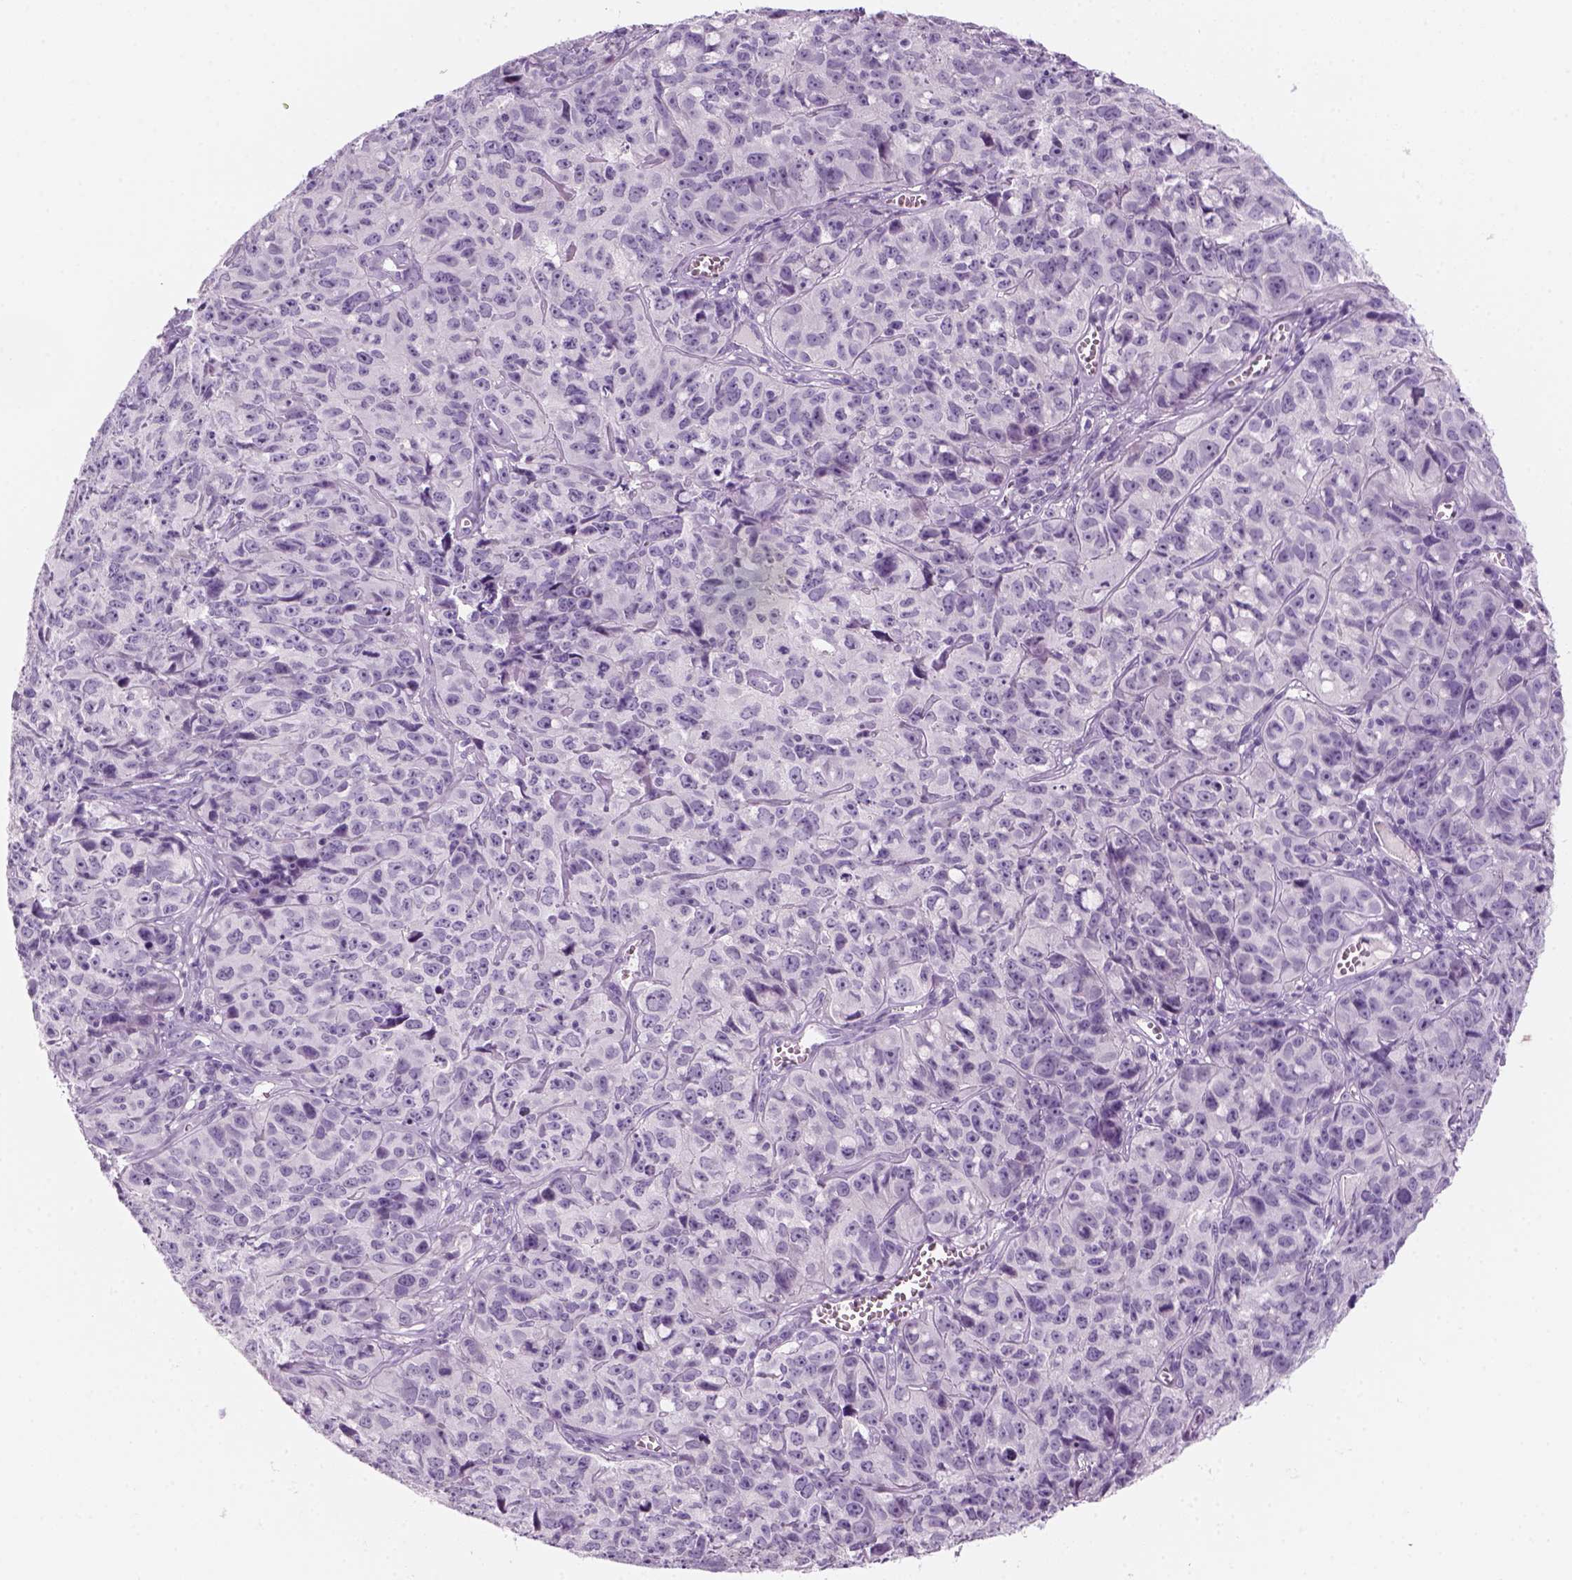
{"staining": {"intensity": "negative", "quantity": "none", "location": "none"}, "tissue": "cervical cancer", "cell_type": "Tumor cells", "image_type": "cancer", "snomed": [{"axis": "morphology", "description": "Squamous cell carcinoma, NOS"}, {"axis": "topography", "description": "Cervix"}], "caption": "The immunohistochemistry image has no significant staining in tumor cells of cervical squamous cell carcinoma tissue.", "gene": "KRTAP11-1", "patient": {"sex": "female", "age": 28}}